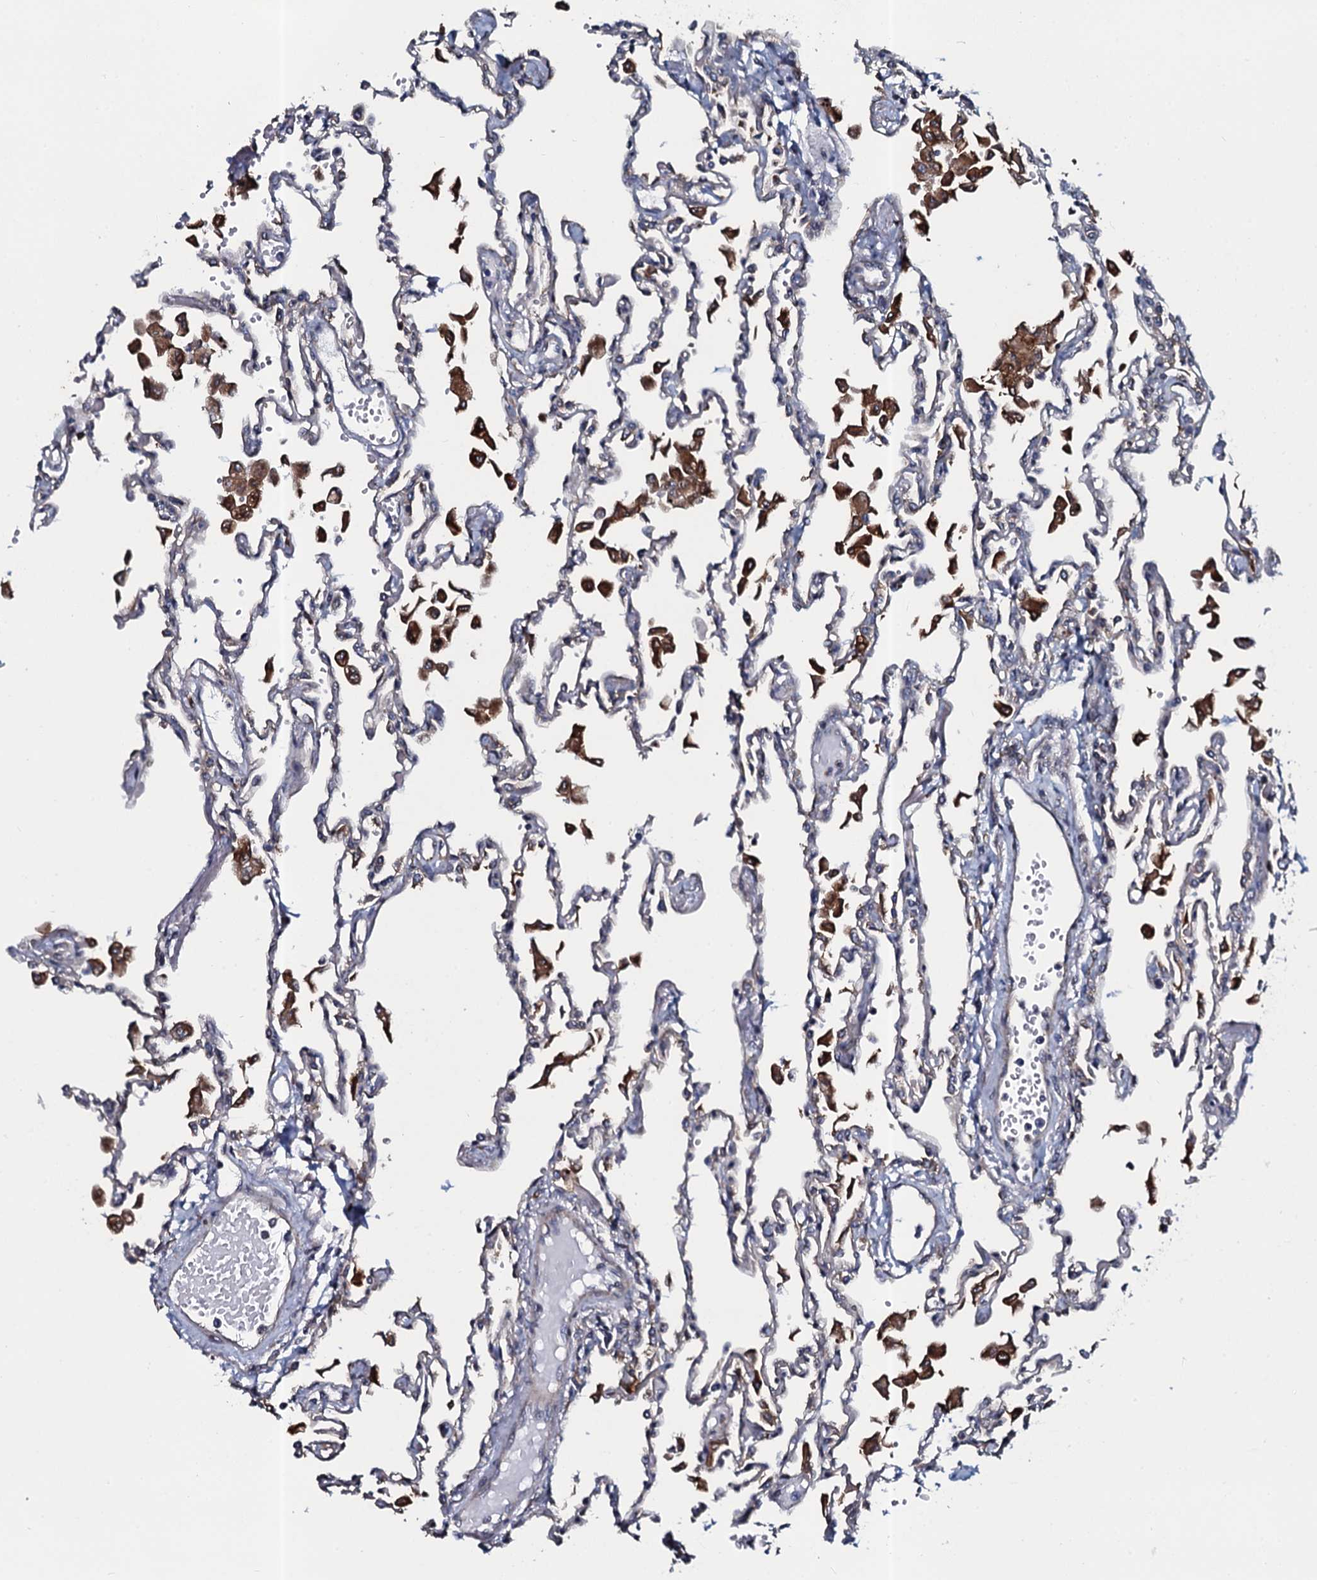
{"staining": {"intensity": "weak", "quantity": "25%-75%", "location": "cytoplasmic/membranous"}, "tissue": "lung", "cell_type": "Alveolar cells", "image_type": "normal", "snomed": [{"axis": "morphology", "description": "Normal tissue, NOS"}, {"axis": "topography", "description": "Bronchus"}, {"axis": "topography", "description": "Lung"}], "caption": "DAB immunohistochemical staining of unremarkable lung demonstrates weak cytoplasmic/membranous protein staining in about 25%-75% of alveolar cells.", "gene": "TMEM151A", "patient": {"sex": "female", "age": 49}}